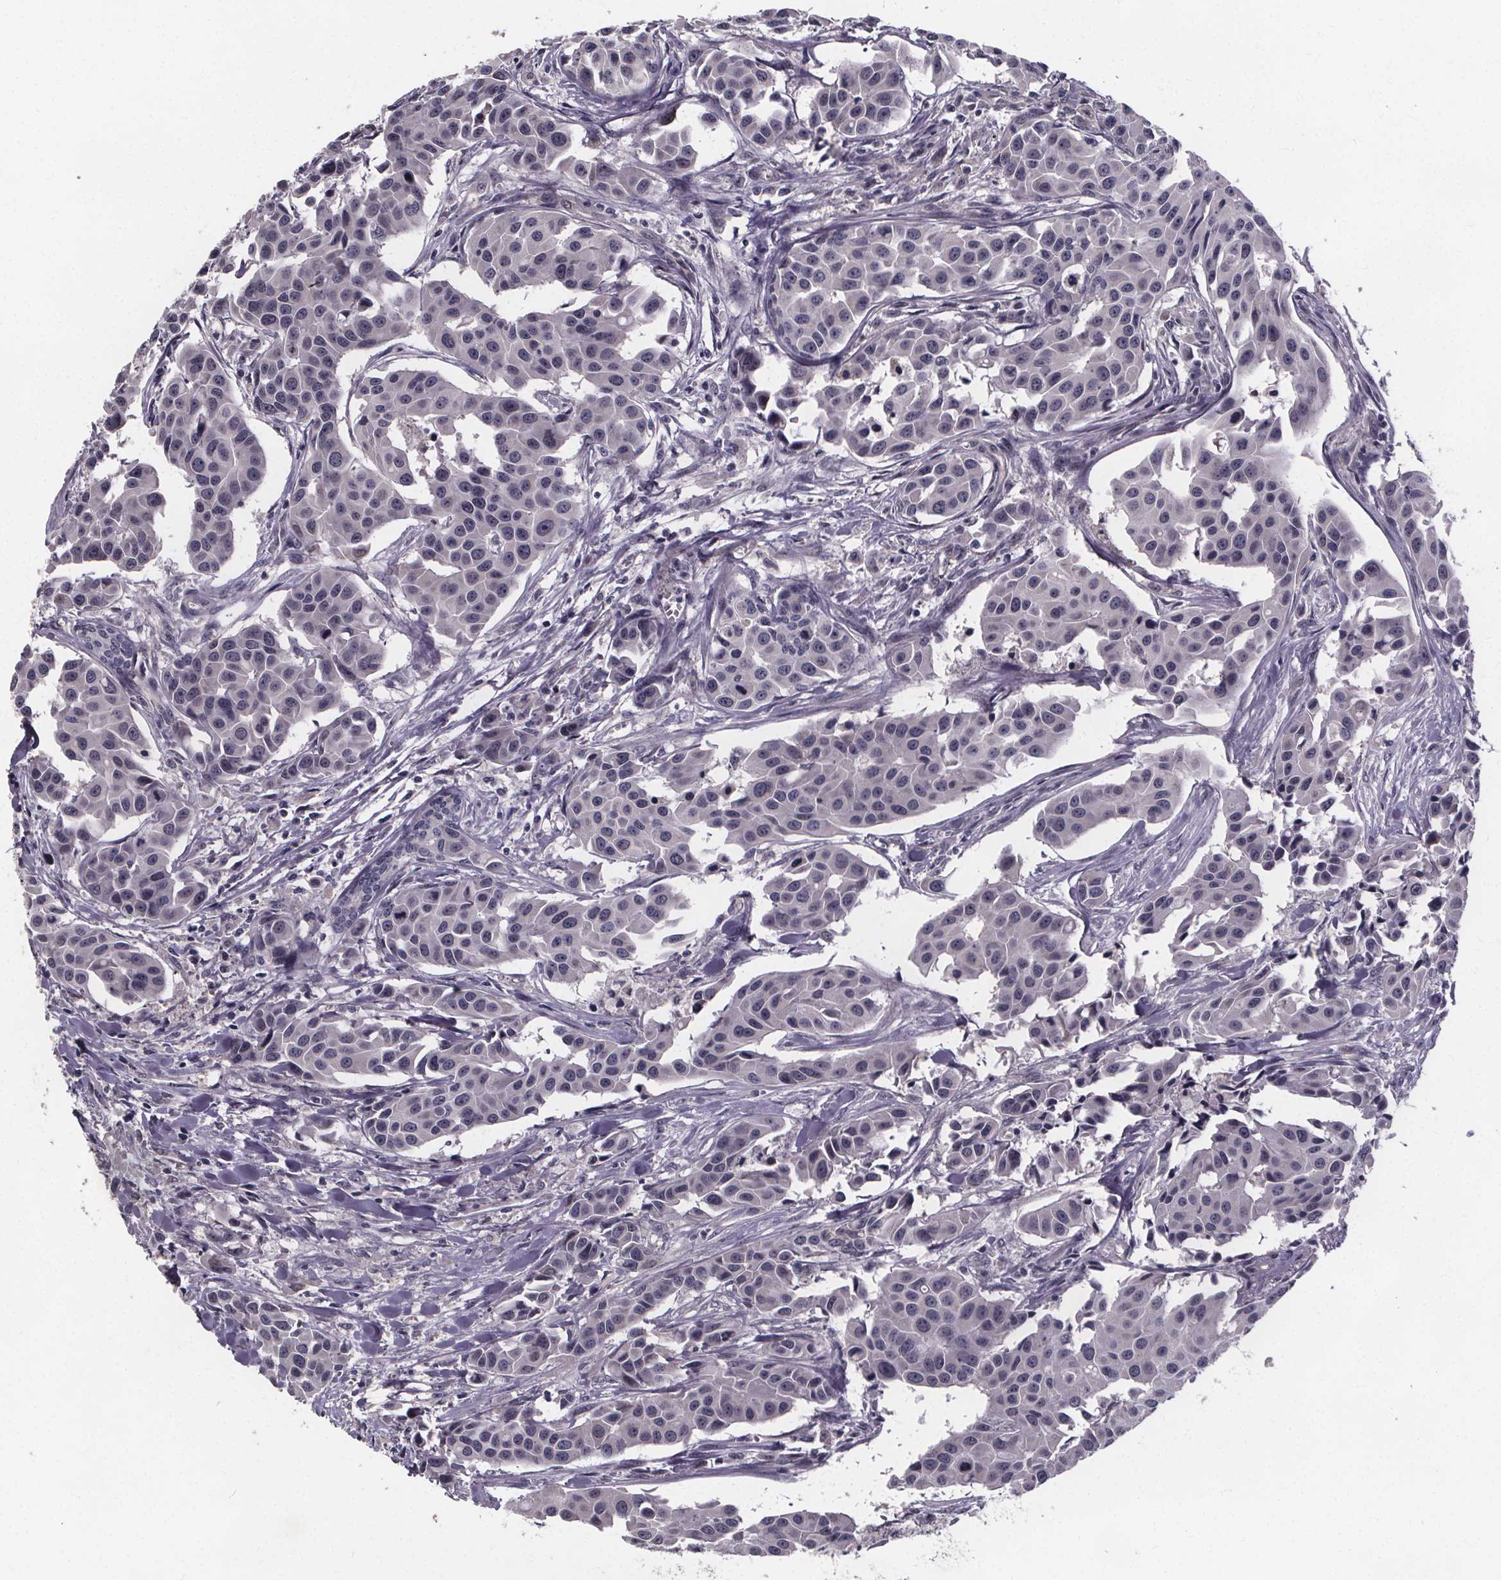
{"staining": {"intensity": "negative", "quantity": "none", "location": "none"}, "tissue": "head and neck cancer", "cell_type": "Tumor cells", "image_type": "cancer", "snomed": [{"axis": "morphology", "description": "Adenocarcinoma, NOS"}, {"axis": "topography", "description": "Head-Neck"}], "caption": "Immunohistochemistry image of neoplastic tissue: human head and neck cancer stained with DAB (3,3'-diaminobenzidine) displays no significant protein expression in tumor cells. (Immunohistochemistry (ihc), brightfield microscopy, high magnification).", "gene": "FAM181B", "patient": {"sex": "male", "age": 76}}